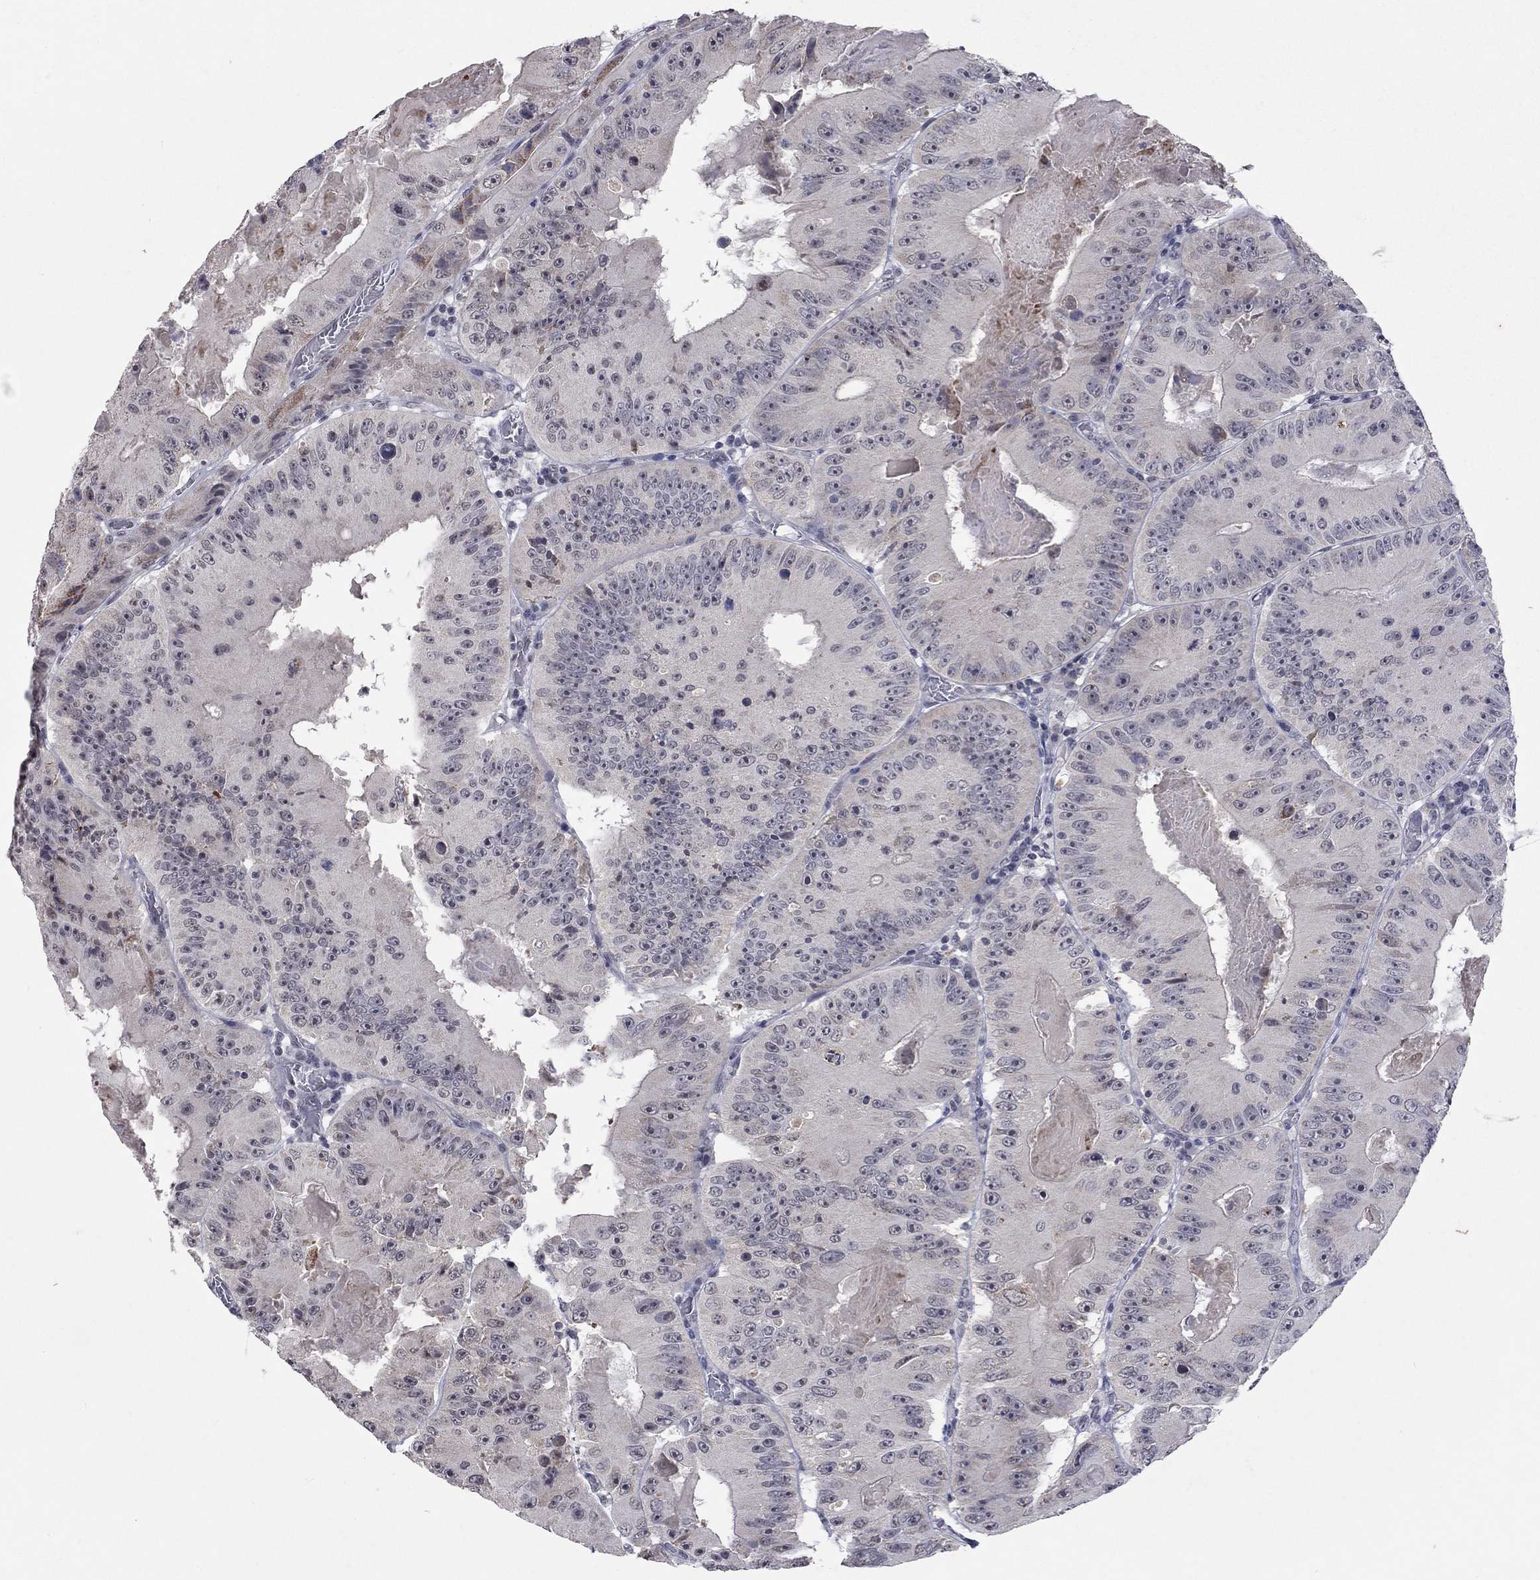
{"staining": {"intensity": "negative", "quantity": "none", "location": "none"}, "tissue": "colorectal cancer", "cell_type": "Tumor cells", "image_type": "cancer", "snomed": [{"axis": "morphology", "description": "Adenocarcinoma, NOS"}, {"axis": "topography", "description": "Colon"}], "caption": "Protein analysis of colorectal adenocarcinoma exhibits no significant expression in tumor cells. (Brightfield microscopy of DAB (3,3'-diaminobenzidine) IHC at high magnification).", "gene": "TMEM143", "patient": {"sex": "female", "age": 86}}